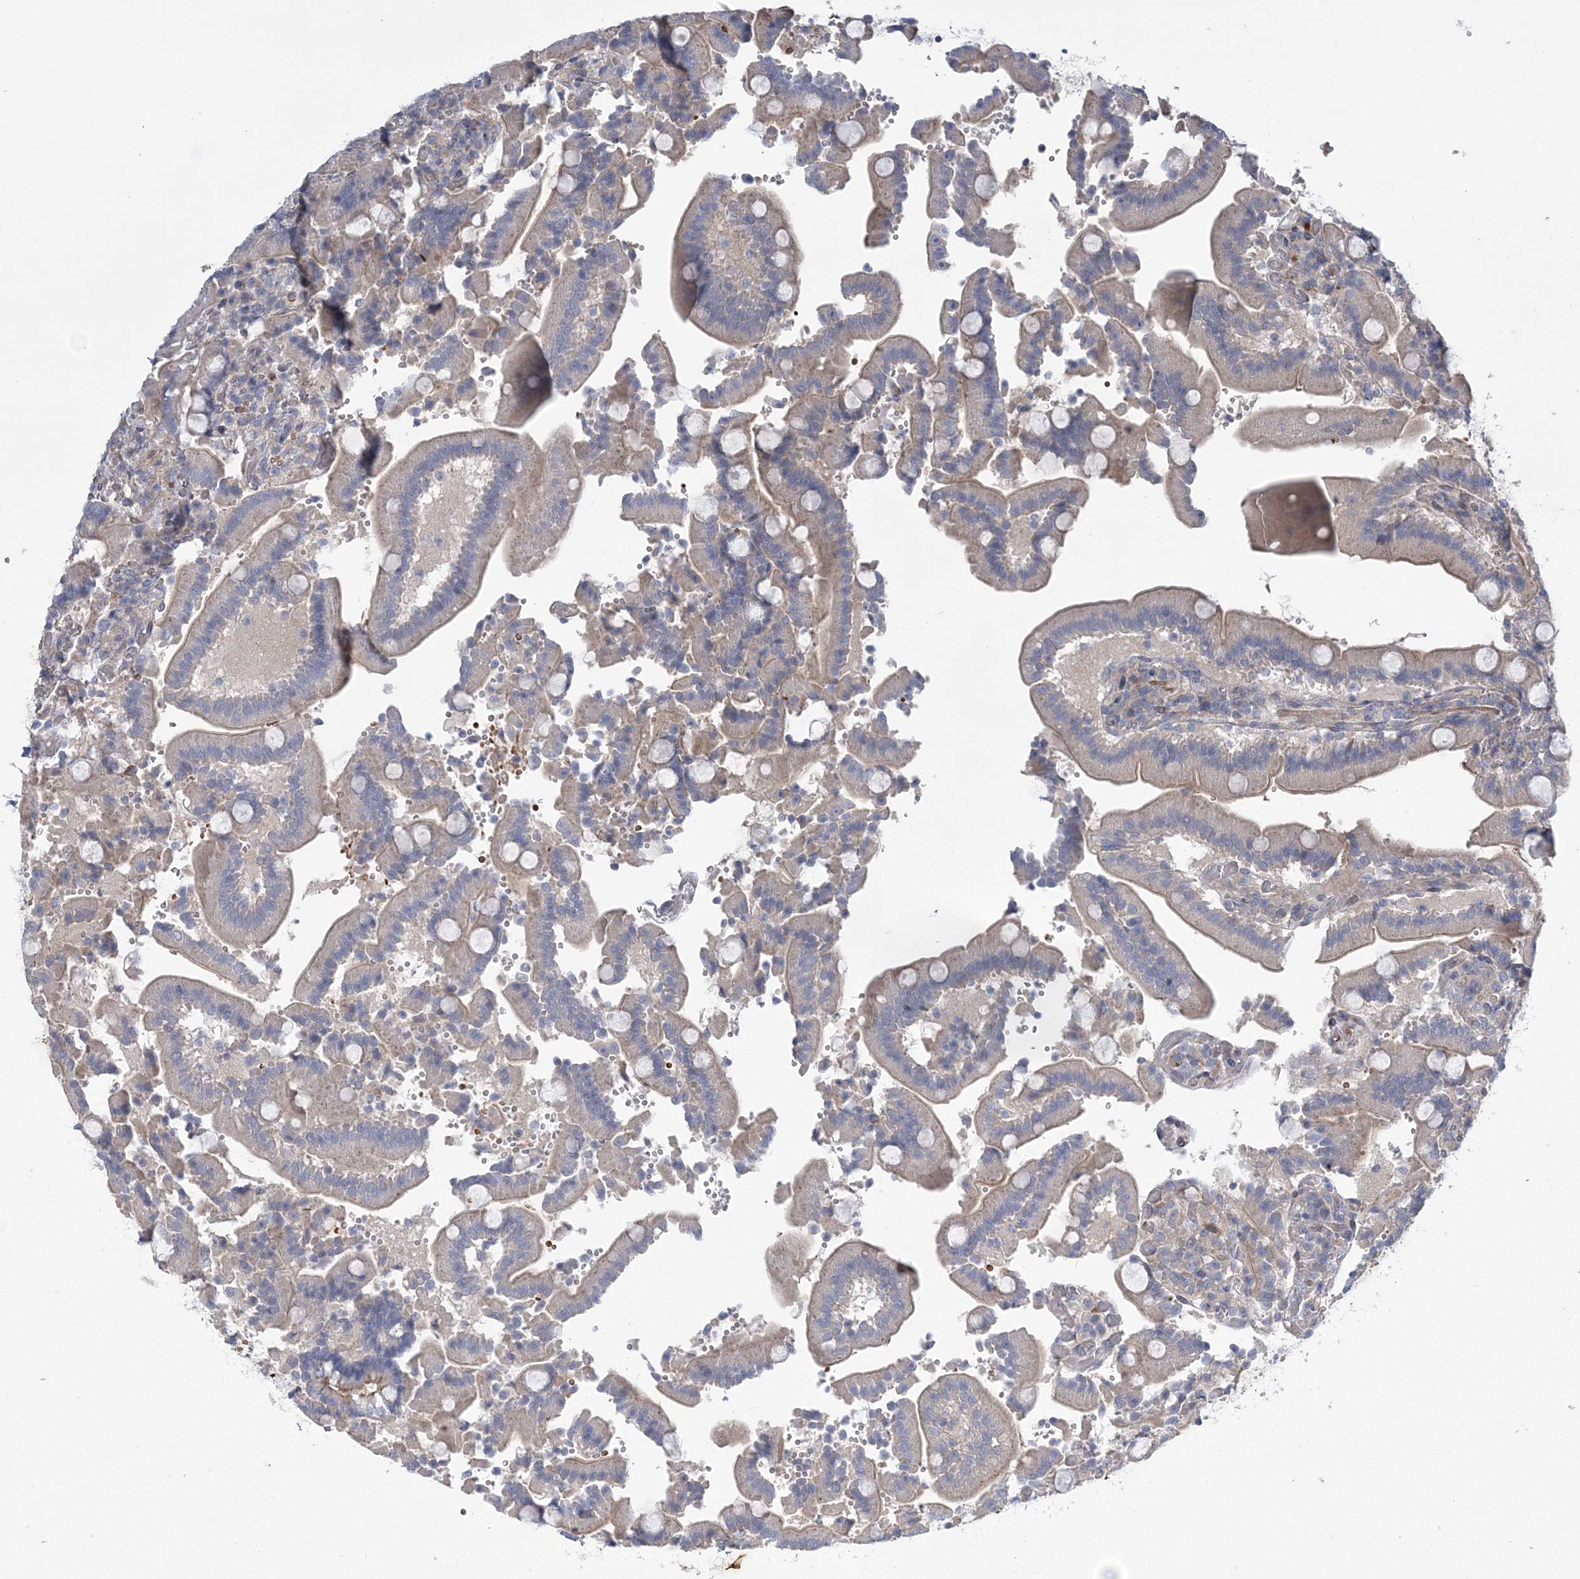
{"staining": {"intensity": "moderate", "quantity": "<25%", "location": "cytoplasmic/membranous"}, "tissue": "duodenum", "cell_type": "Glandular cells", "image_type": "normal", "snomed": [{"axis": "morphology", "description": "Normal tissue, NOS"}, {"axis": "topography", "description": "Duodenum"}], "caption": "Immunohistochemistry (IHC) micrograph of normal duodenum: duodenum stained using immunohistochemistry (IHC) displays low levels of moderate protein expression localized specifically in the cytoplasmic/membranous of glandular cells, appearing as a cytoplasmic/membranous brown color.", "gene": "CALN1", "patient": {"sex": "female", "age": 62}}